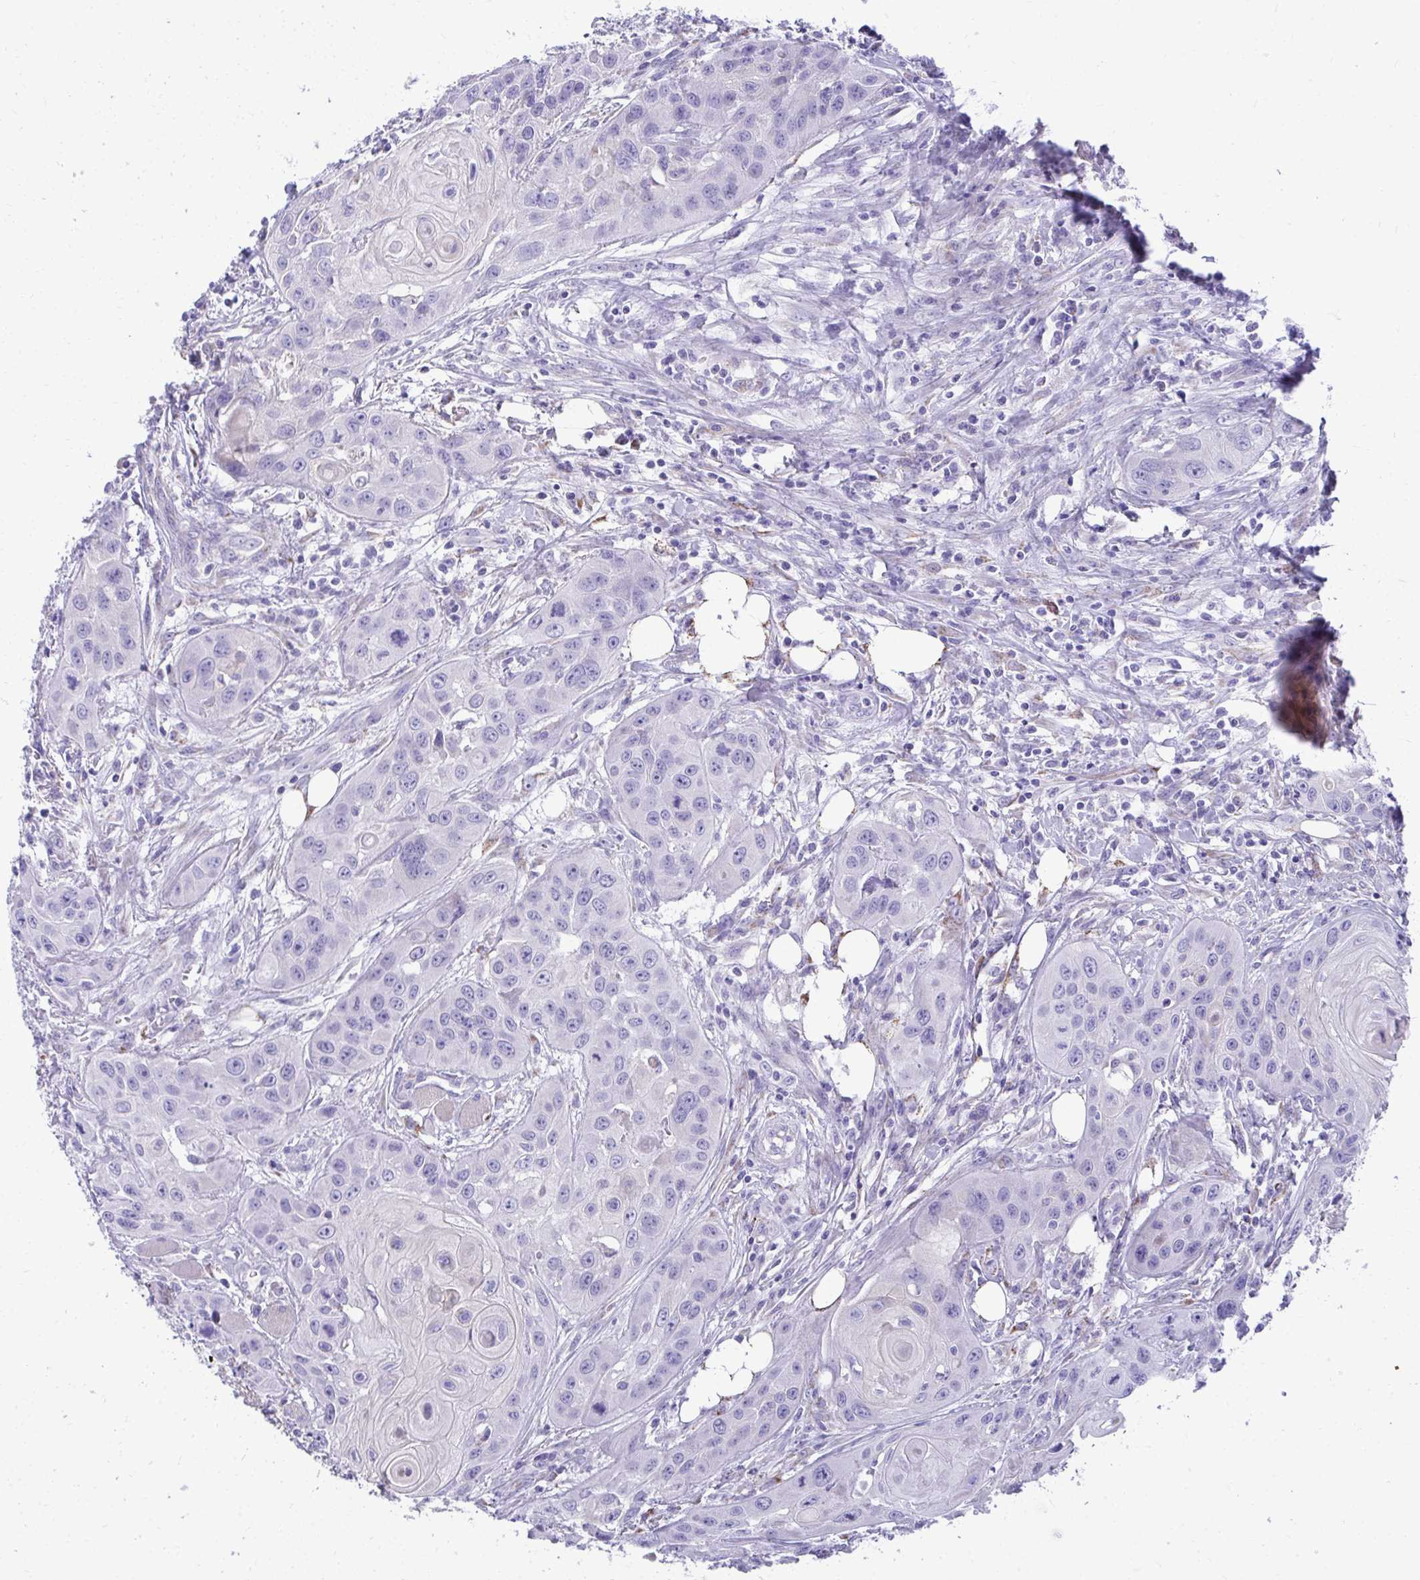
{"staining": {"intensity": "negative", "quantity": "none", "location": "none"}, "tissue": "head and neck cancer", "cell_type": "Tumor cells", "image_type": "cancer", "snomed": [{"axis": "morphology", "description": "Squamous cell carcinoma, NOS"}, {"axis": "topography", "description": "Oral tissue"}, {"axis": "topography", "description": "Head-Neck"}], "caption": "The histopathology image exhibits no staining of tumor cells in head and neck cancer (squamous cell carcinoma). (DAB (3,3'-diaminobenzidine) immunohistochemistry (IHC) visualized using brightfield microscopy, high magnification).", "gene": "AIG1", "patient": {"sex": "male", "age": 58}}